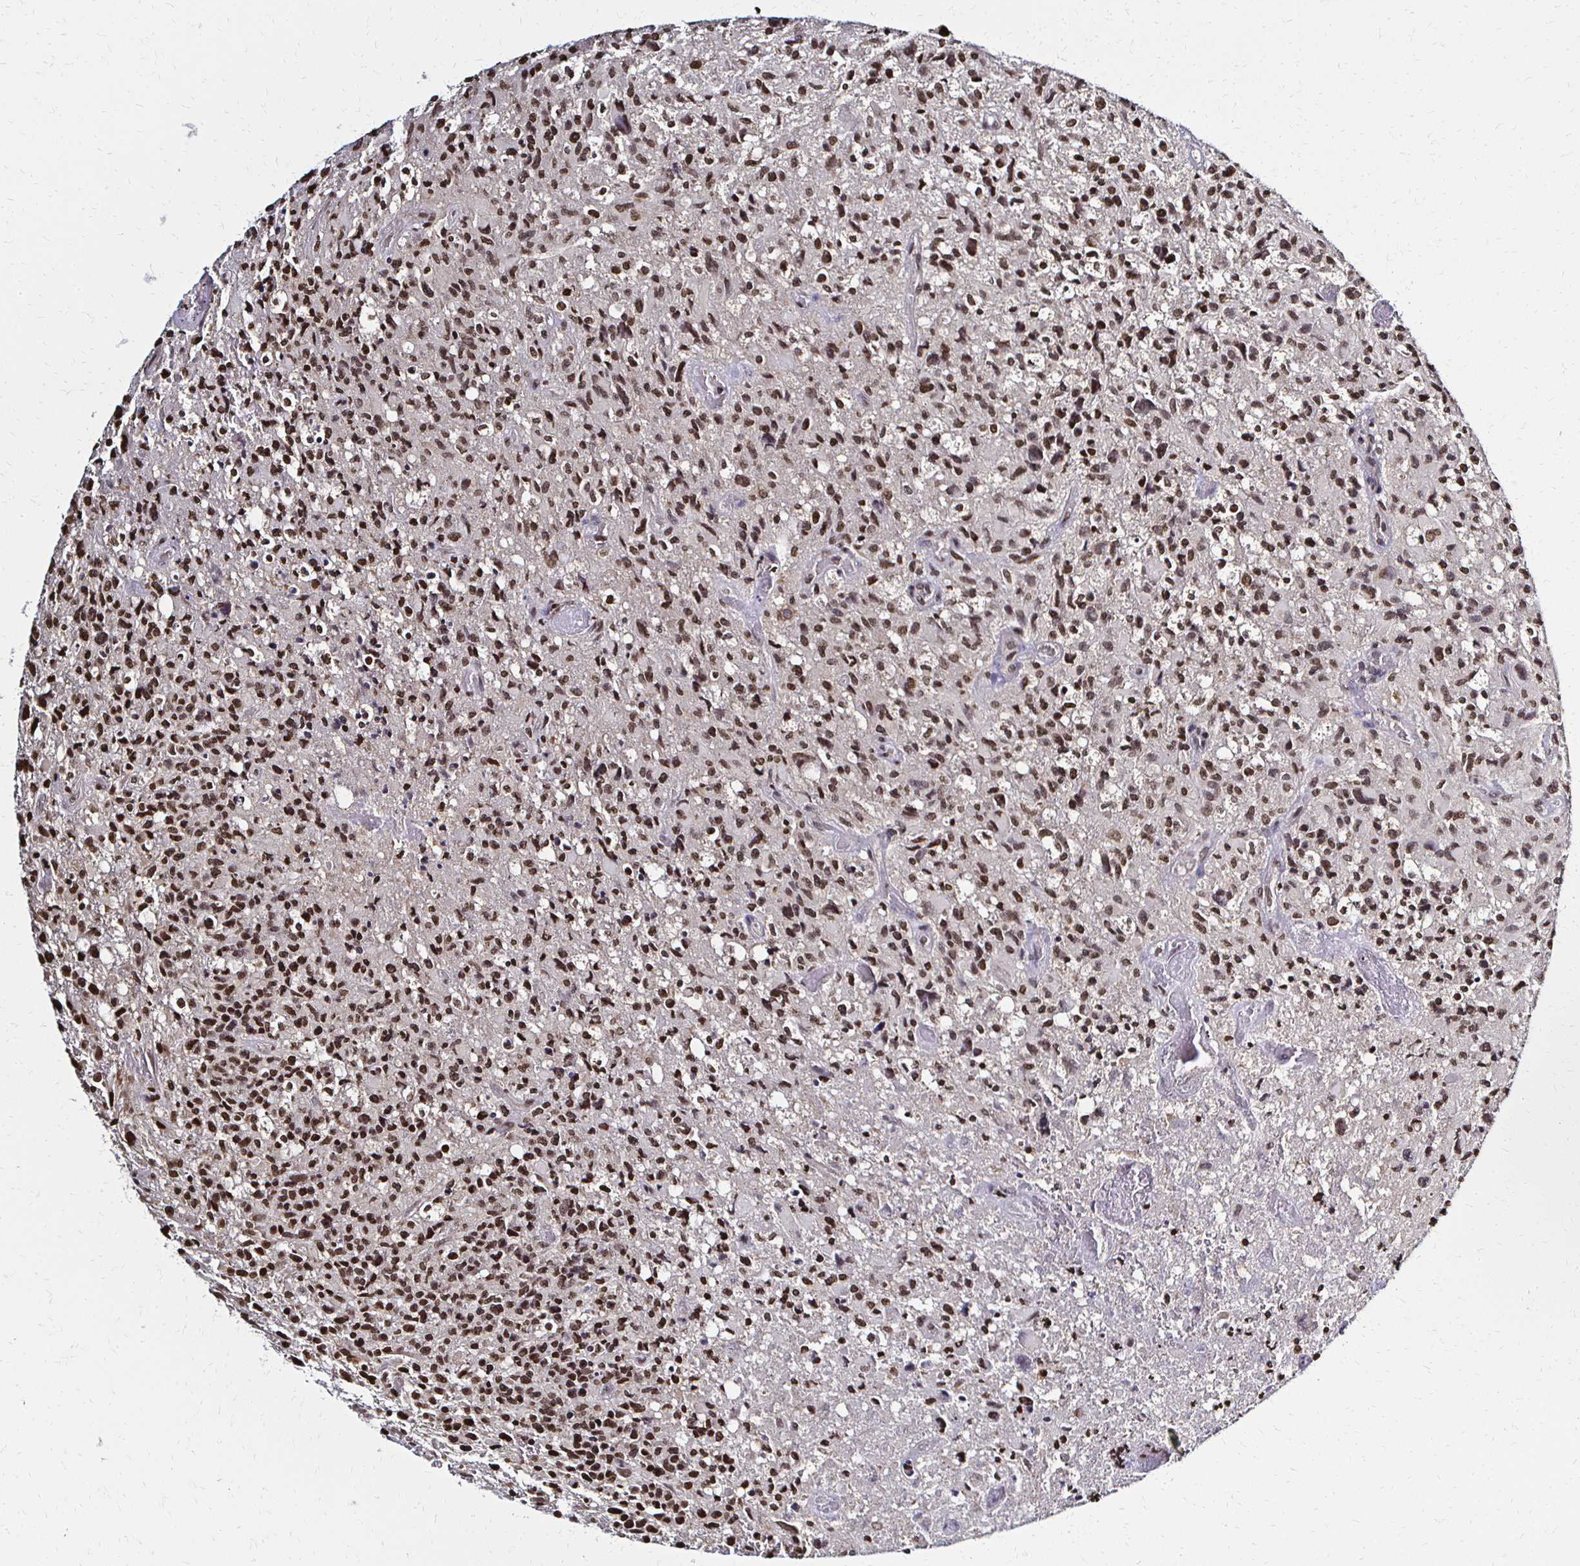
{"staining": {"intensity": "moderate", "quantity": ">75%", "location": "nuclear"}, "tissue": "glioma", "cell_type": "Tumor cells", "image_type": "cancer", "snomed": [{"axis": "morphology", "description": "Glioma, malignant, High grade"}, {"axis": "topography", "description": "Brain"}], "caption": "High-power microscopy captured an immunohistochemistry (IHC) image of glioma, revealing moderate nuclear expression in approximately >75% of tumor cells. The protein is shown in brown color, while the nuclei are stained blue.", "gene": "HOXA9", "patient": {"sex": "male", "age": 63}}